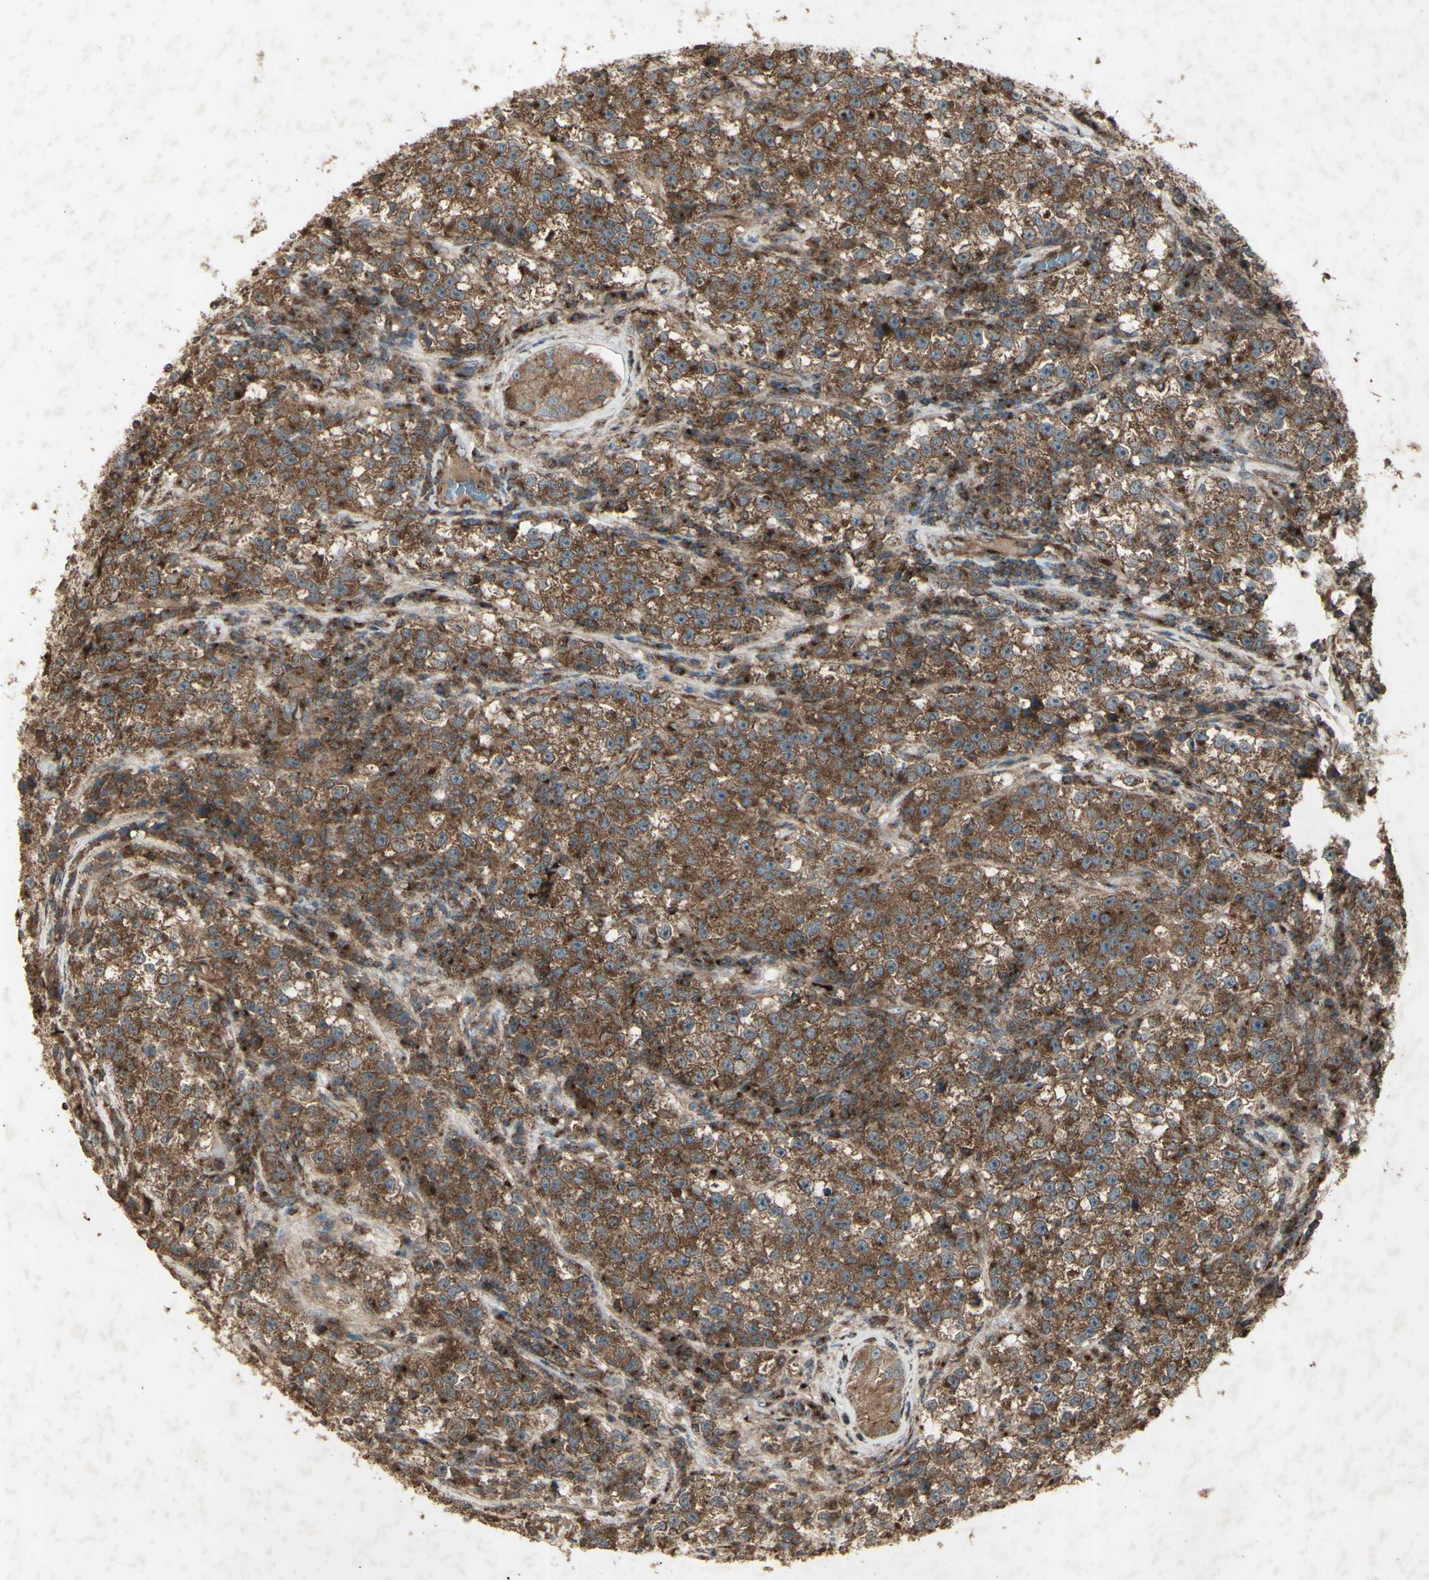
{"staining": {"intensity": "moderate", "quantity": ">75%", "location": "cytoplasmic/membranous"}, "tissue": "testis cancer", "cell_type": "Tumor cells", "image_type": "cancer", "snomed": [{"axis": "morphology", "description": "Seminoma, NOS"}, {"axis": "topography", "description": "Testis"}], "caption": "DAB immunohistochemical staining of human testis cancer displays moderate cytoplasmic/membranous protein expression in about >75% of tumor cells. Immunohistochemistry (ihc) stains the protein in brown and the nuclei are stained blue.", "gene": "AP1G1", "patient": {"sex": "male", "age": 22}}